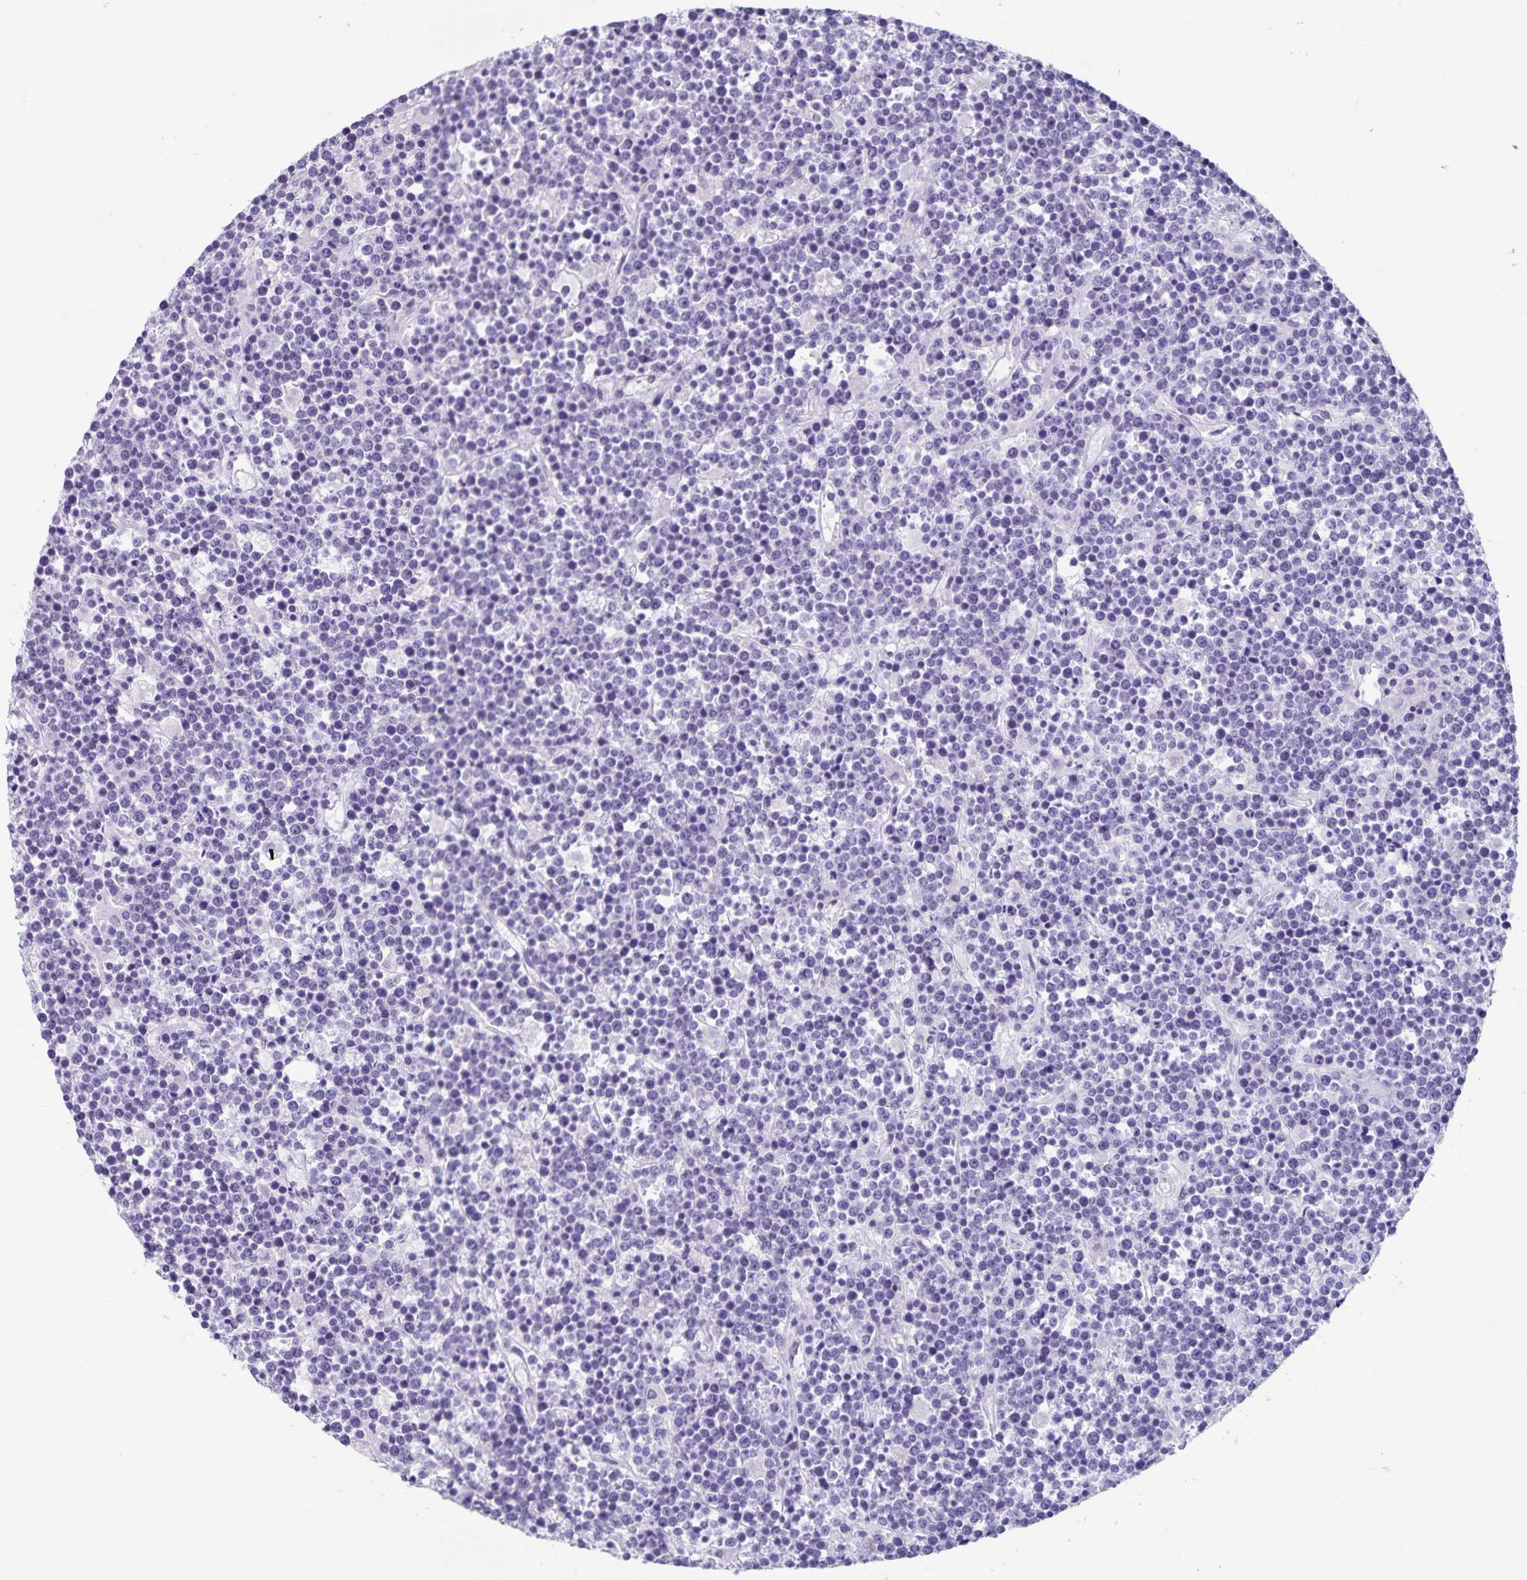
{"staining": {"intensity": "negative", "quantity": "none", "location": "none"}, "tissue": "lymphoma", "cell_type": "Tumor cells", "image_type": "cancer", "snomed": [{"axis": "morphology", "description": "Malignant lymphoma, non-Hodgkin's type, High grade"}, {"axis": "topography", "description": "Ovary"}], "caption": "There is no significant staining in tumor cells of malignant lymphoma, non-Hodgkin's type (high-grade).", "gene": "C11orf42", "patient": {"sex": "female", "age": 56}}